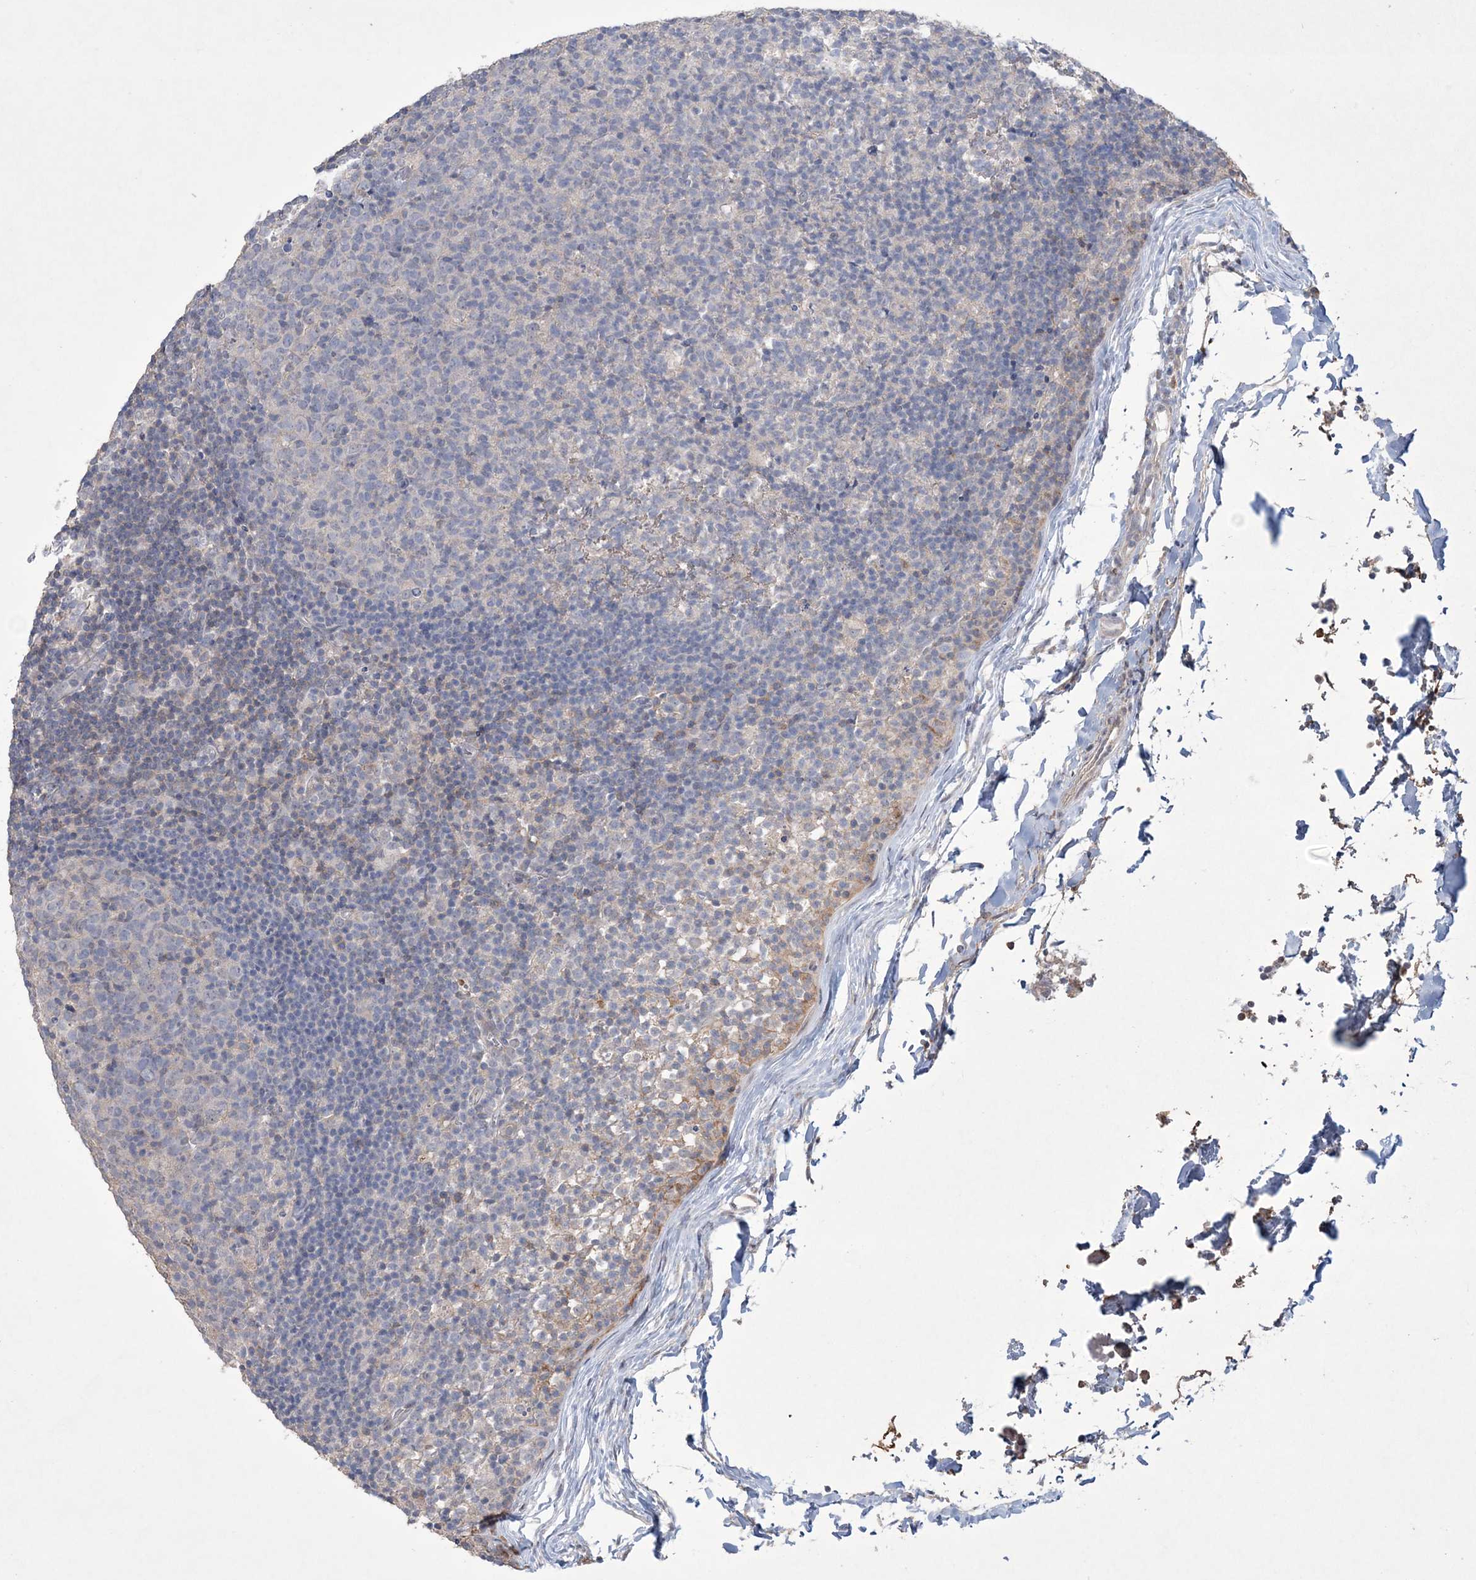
{"staining": {"intensity": "negative", "quantity": "none", "location": "none"}, "tissue": "lymph node", "cell_type": "Germinal center cells", "image_type": "normal", "snomed": [{"axis": "morphology", "description": "Normal tissue, NOS"}, {"axis": "morphology", "description": "Inflammation, NOS"}, {"axis": "topography", "description": "Lymph node"}], "caption": "Immunohistochemistry micrograph of normal lymph node stained for a protein (brown), which demonstrates no expression in germinal center cells. (Stains: DAB immunohistochemistry with hematoxylin counter stain, Microscopy: brightfield microscopy at high magnification).", "gene": "DPCD", "patient": {"sex": "male", "age": 55}}